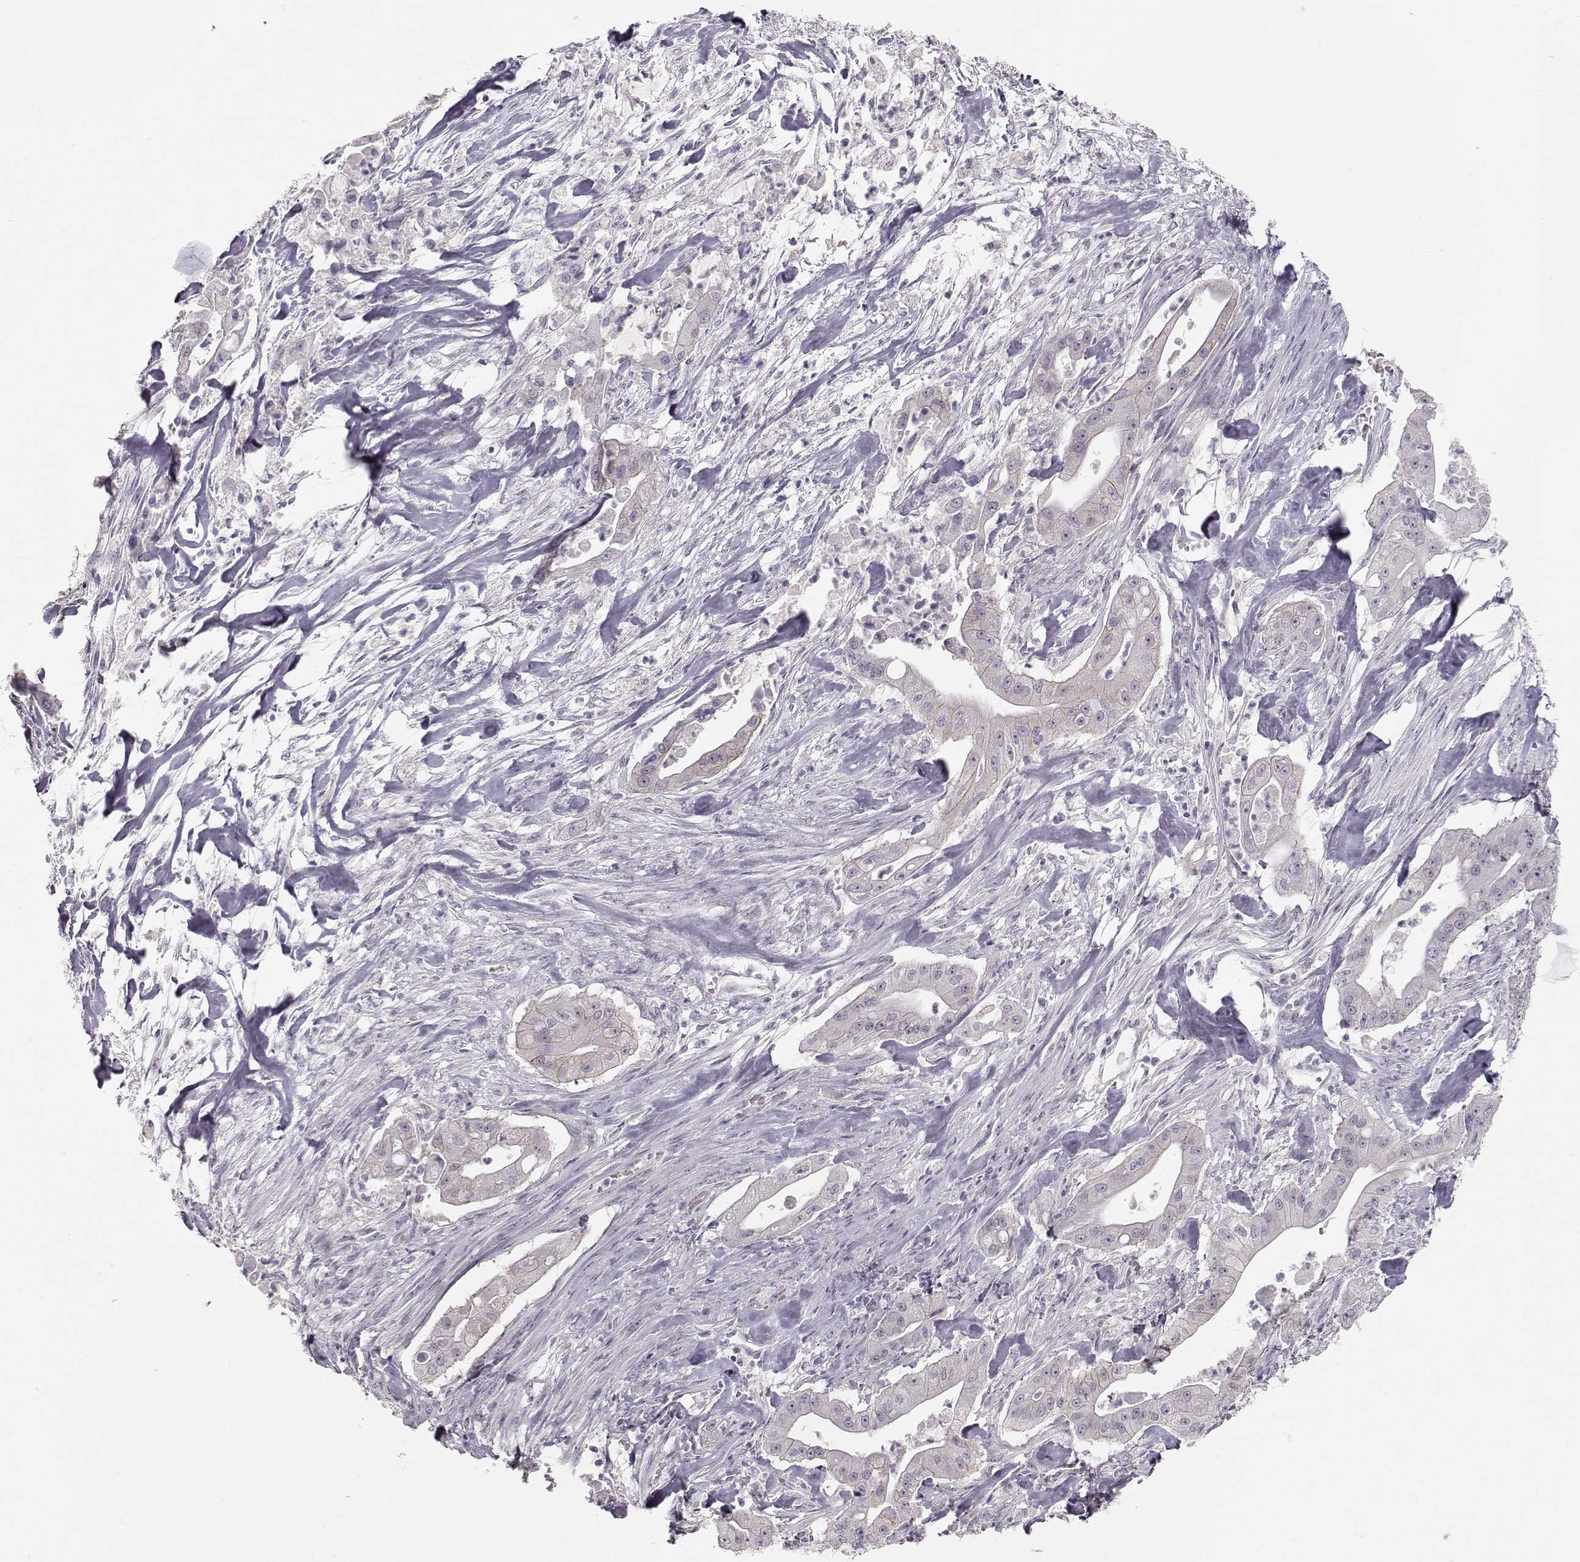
{"staining": {"intensity": "negative", "quantity": "none", "location": "none"}, "tissue": "pancreatic cancer", "cell_type": "Tumor cells", "image_type": "cancer", "snomed": [{"axis": "morphology", "description": "Normal tissue, NOS"}, {"axis": "morphology", "description": "Inflammation, NOS"}, {"axis": "morphology", "description": "Adenocarcinoma, NOS"}, {"axis": "topography", "description": "Pancreas"}], "caption": "Adenocarcinoma (pancreatic) stained for a protein using immunohistochemistry exhibits no staining tumor cells.", "gene": "FAM205A", "patient": {"sex": "male", "age": 57}}